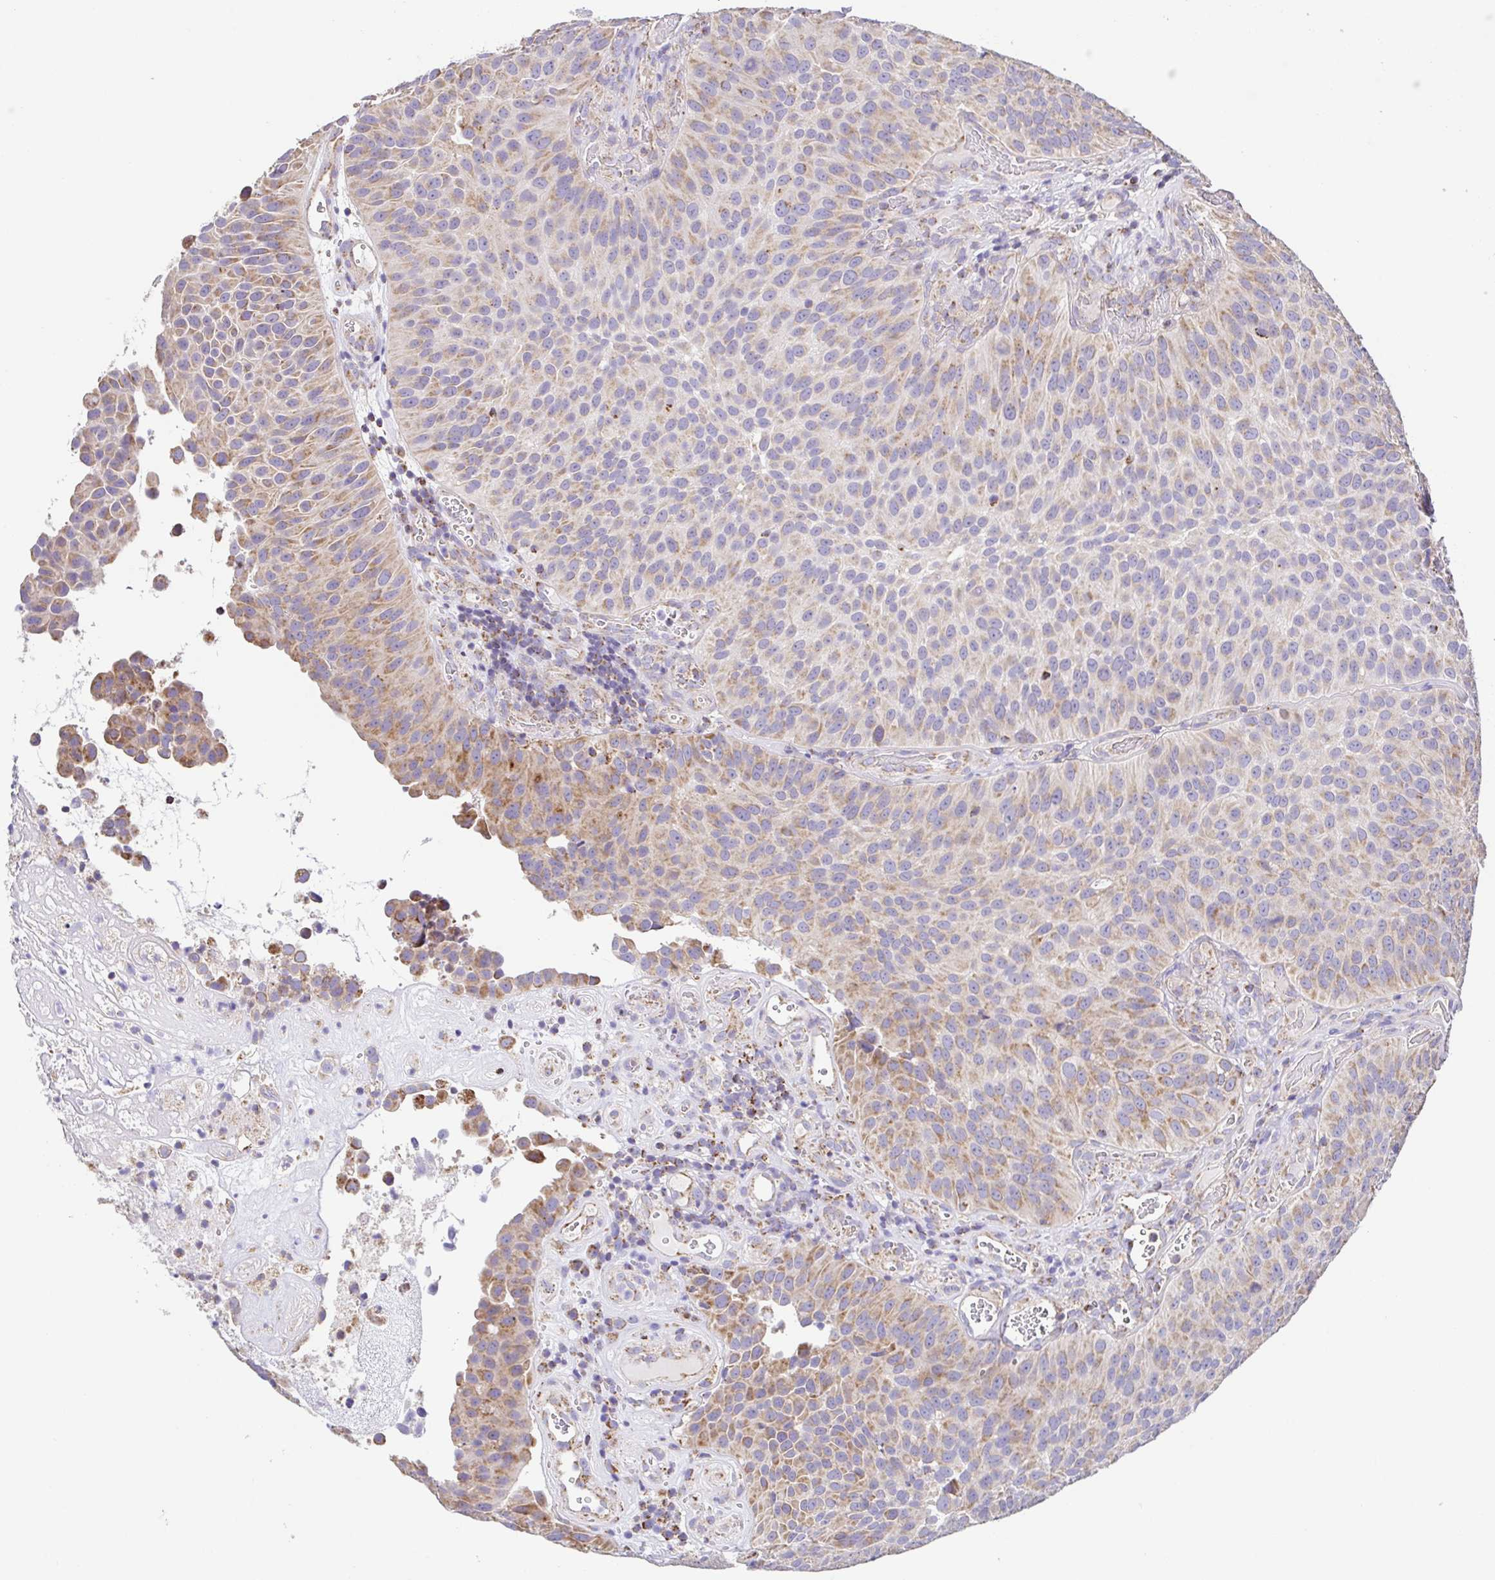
{"staining": {"intensity": "moderate", "quantity": ">75%", "location": "cytoplasmic/membranous"}, "tissue": "urothelial cancer", "cell_type": "Tumor cells", "image_type": "cancer", "snomed": [{"axis": "morphology", "description": "Urothelial carcinoma, Low grade"}, {"axis": "topography", "description": "Urinary bladder"}], "caption": "Immunohistochemistry (IHC) (DAB (3,3'-diaminobenzidine)) staining of urothelial cancer exhibits moderate cytoplasmic/membranous protein expression in about >75% of tumor cells.", "gene": "GINM1", "patient": {"sex": "male", "age": 76}}